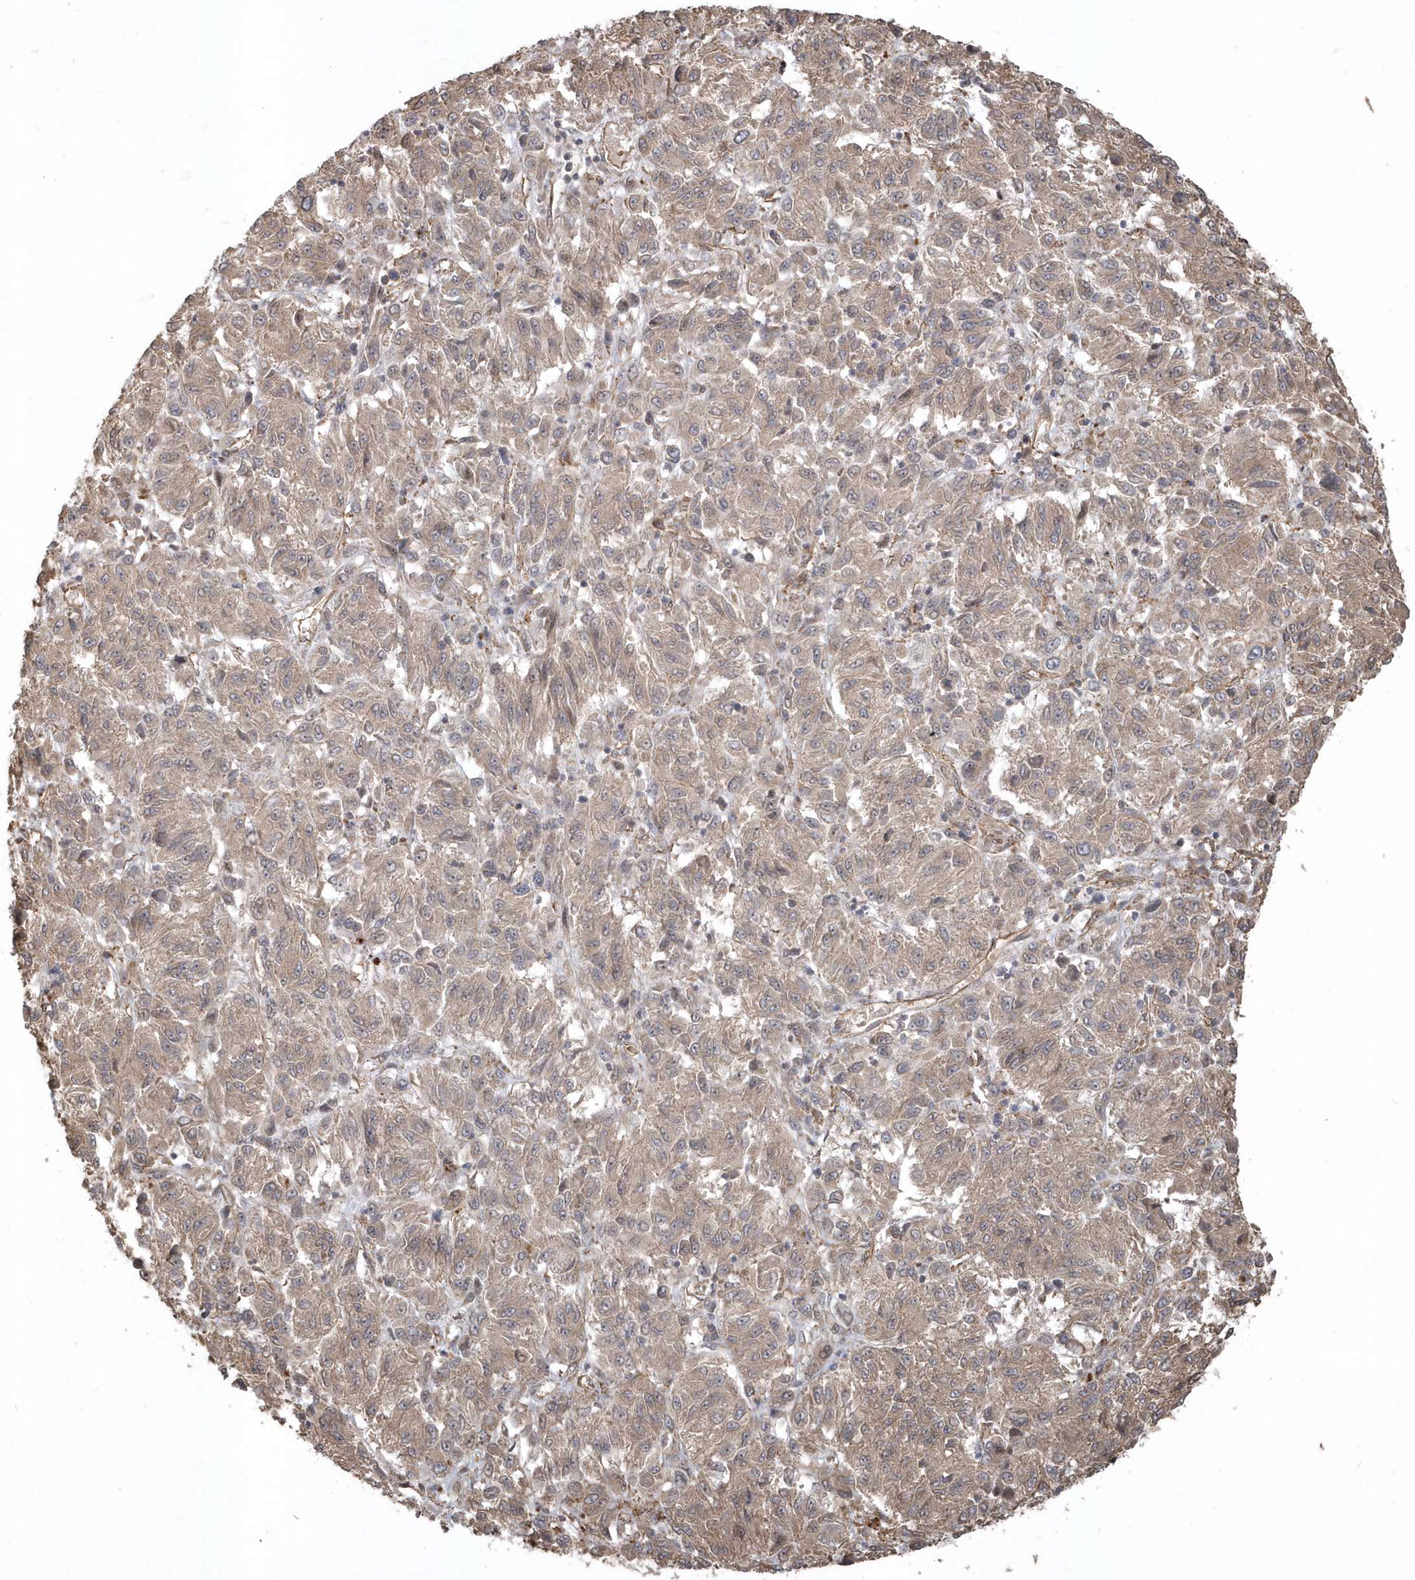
{"staining": {"intensity": "weak", "quantity": ">75%", "location": "cytoplasmic/membranous"}, "tissue": "melanoma", "cell_type": "Tumor cells", "image_type": "cancer", "snomed": [{"axis": "morphology", "description": "Malignant melanoma, Metastatic site"}, {"axis": "topography", "description": "Lung"}], "caption": "Melanoma stained for a protein reveals weak cytoplasmic/membranous positivity in tumor cells. The staining is performed using DAB (3,3'-diaminobenzidine) brown chromogen to label protein expression. The nuclei are counter-stained blue using hematoxylin.", "gene": "HERPUD1", "patient": {"sex": "male", "age": 64}}